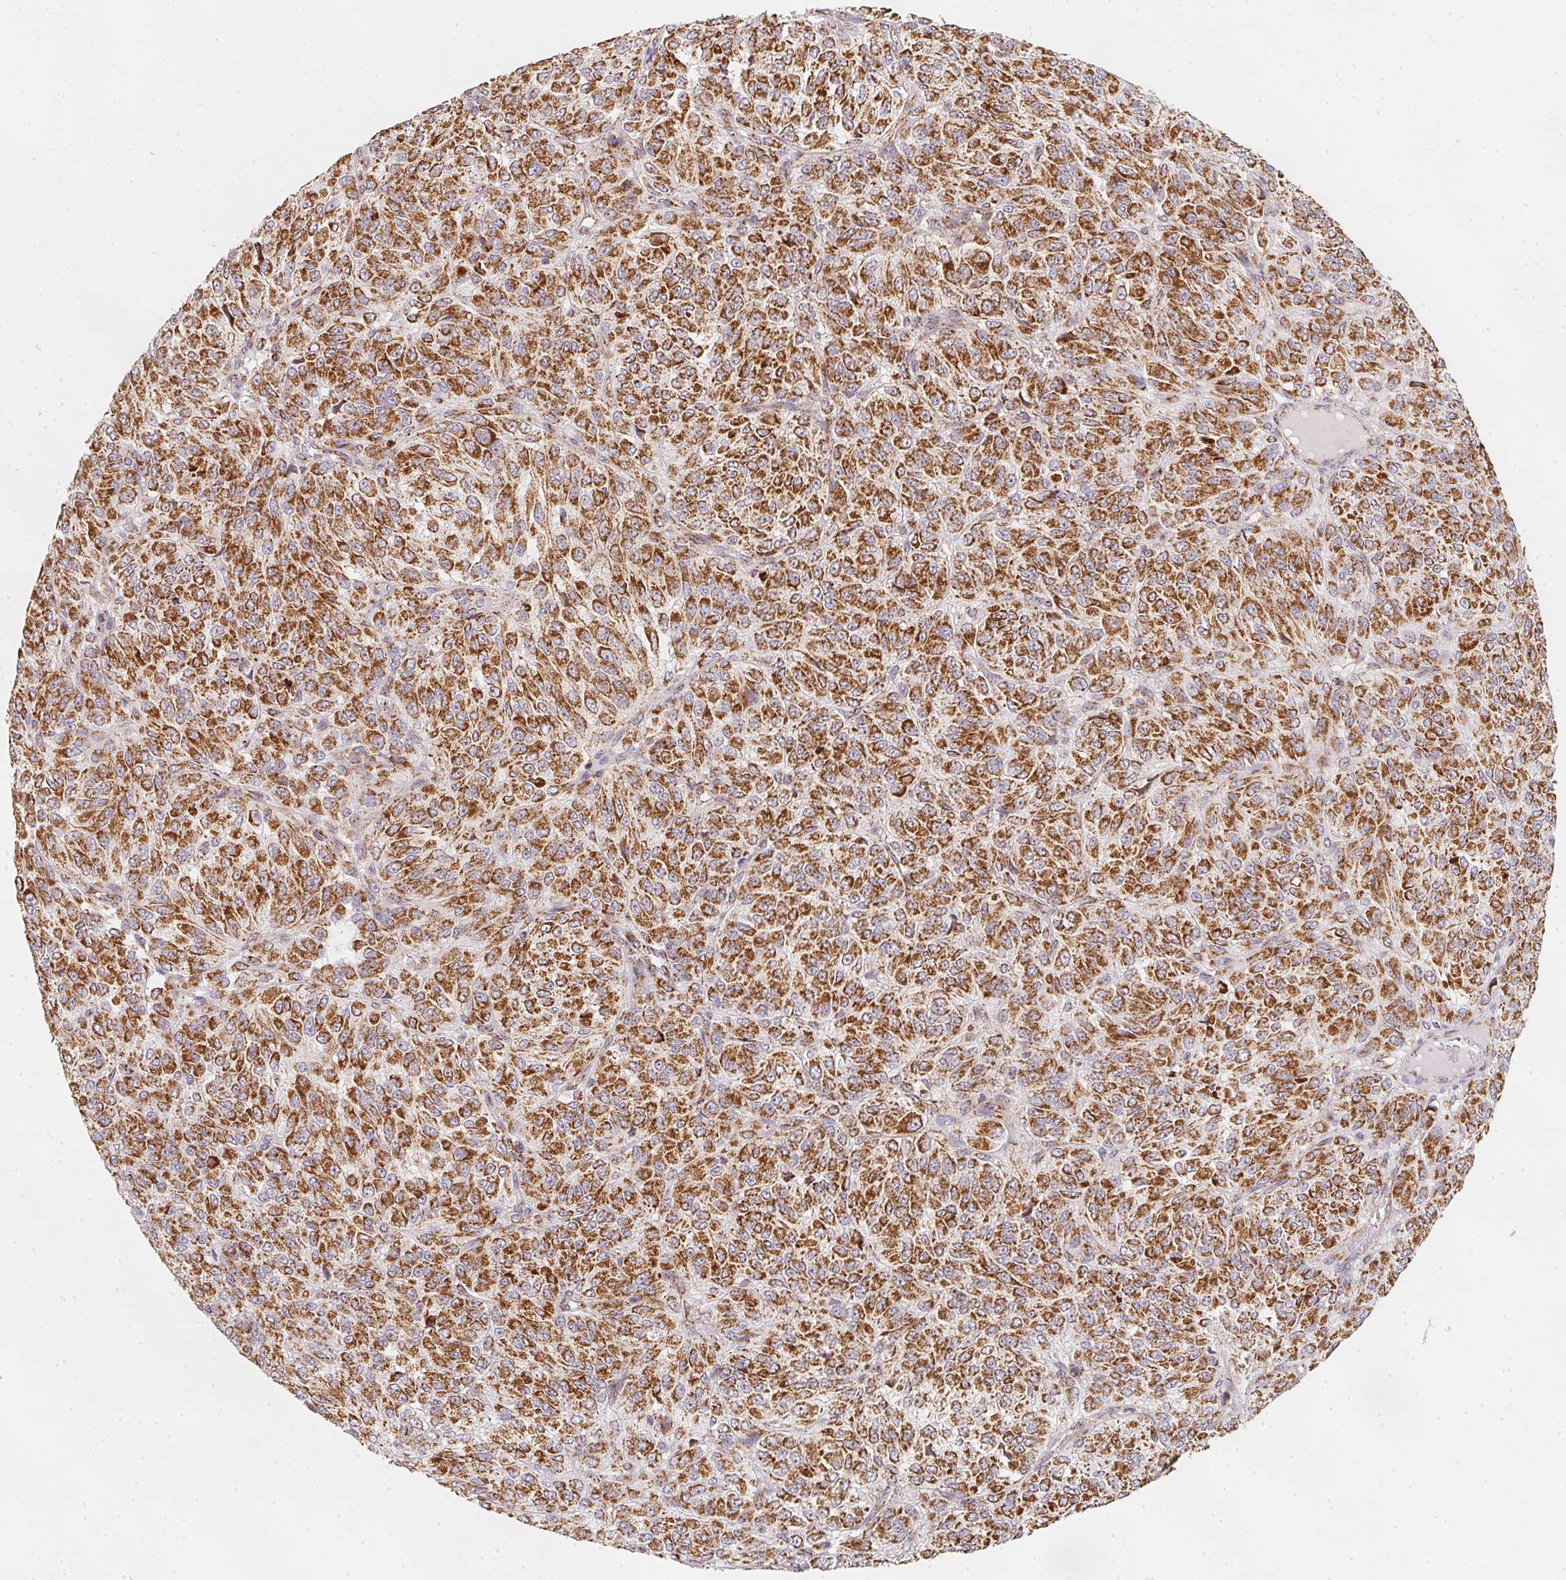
{"staining": {"intensity": "strong", "quantity": ">75%", "location": "cytoplasmic/membranous"}, "tissue": "melanoma", "cell_type": "Tumor cells", "image_type": "cancer", "snomed": [{"axis": "morphology", "description": "Malignant melanoma, Metastatic site"}, {"axis": "topography", "description": "Brain"}], "caption": "Human malignant melanoma (metastatic site) stained with a protein marker exhibits strong staining in tumor cells.", "gene": "NDUFS6", "patient": {"sex": "female", "age": 56}}